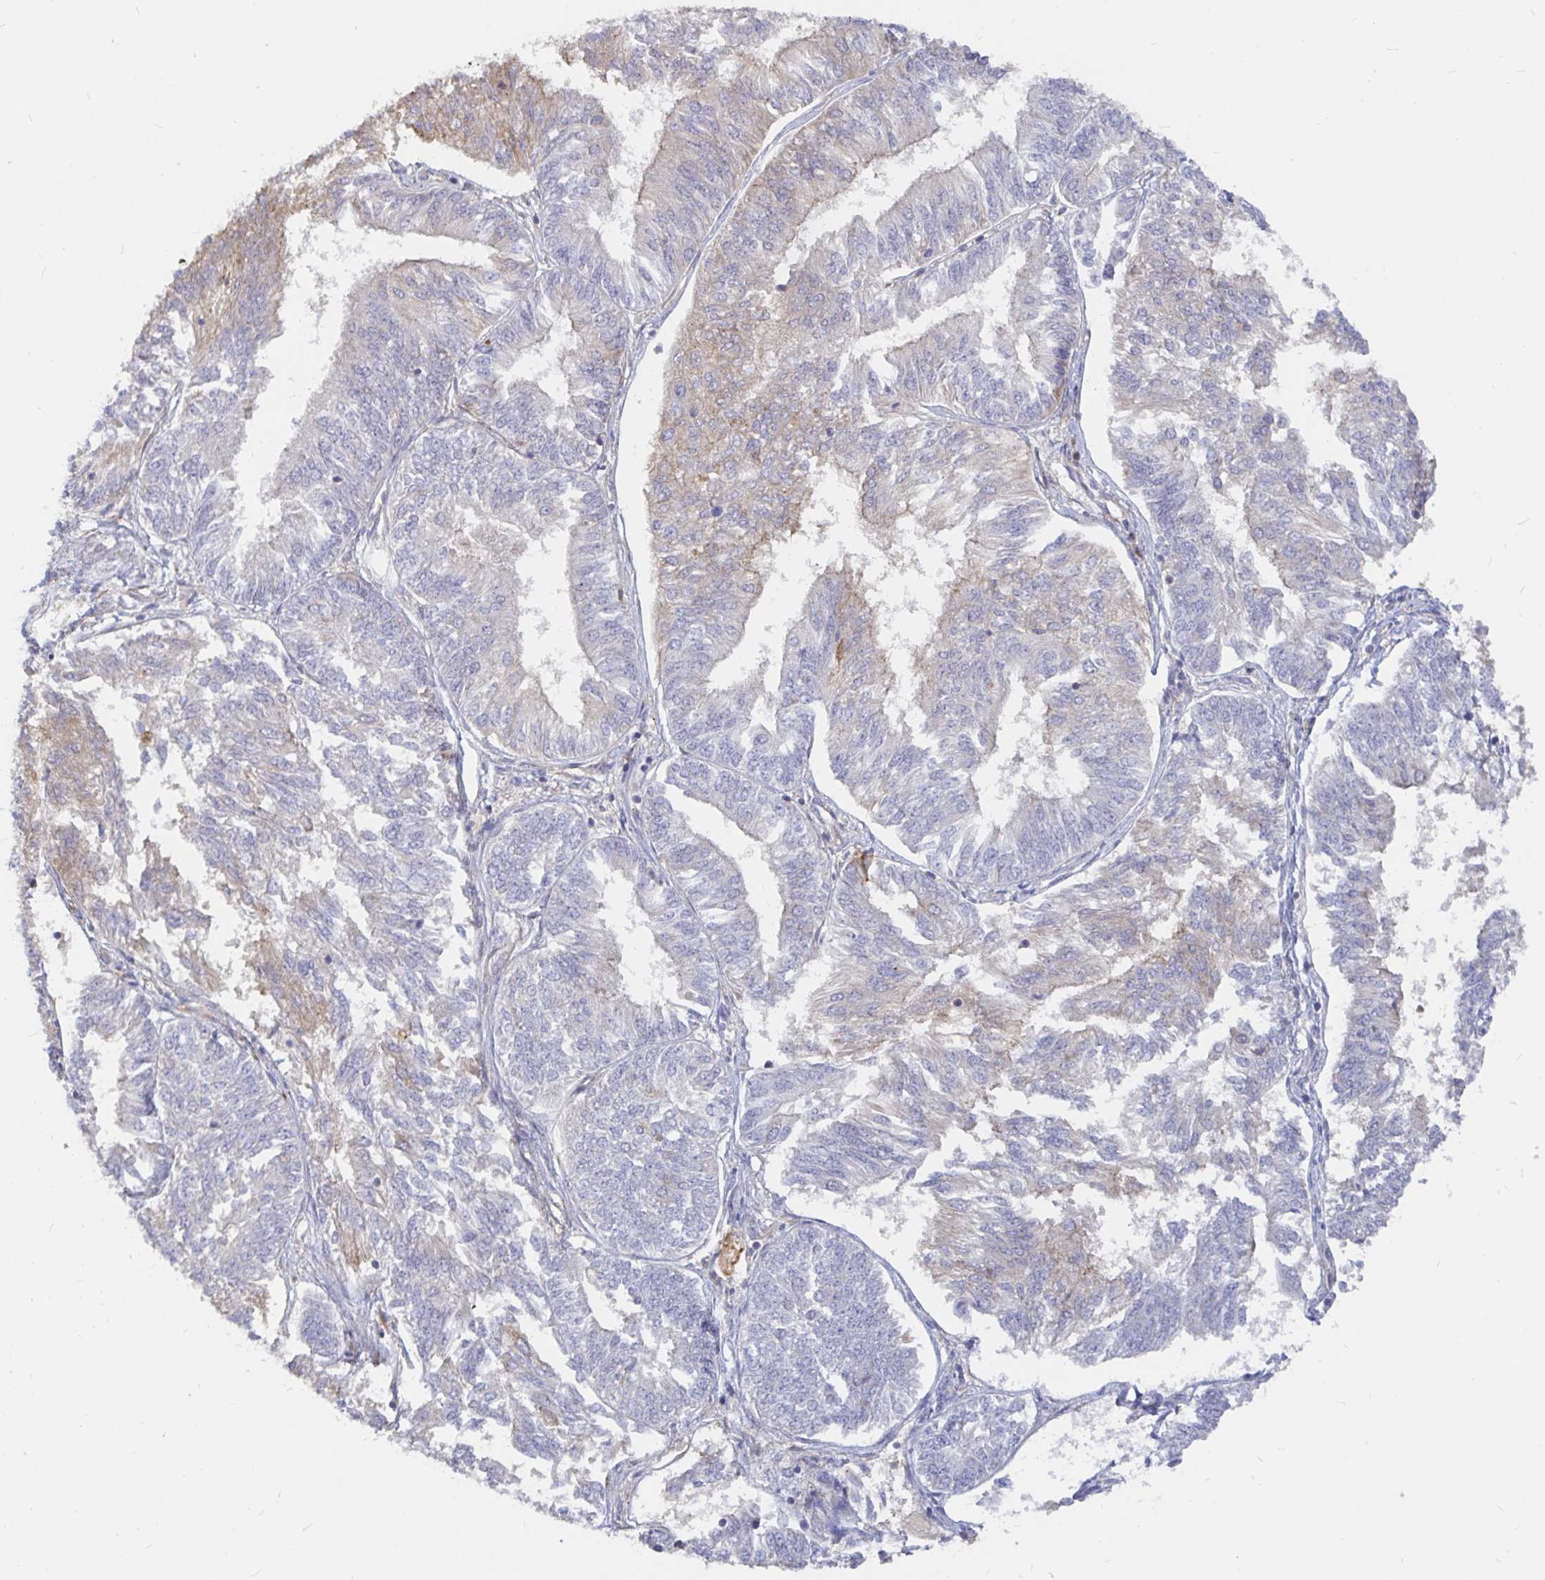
{"staining": {"intensity": "weak", "quantity": "<25%", "location": "cytoplasmic/membranous"}, "tissue": "endometrial cancer", "cell_type": "Tumor cells", "image_type": "cancer", "snomed": [{"axis": "morphology", "description": "Adenocarcinoma, NOS"}, {"axis": "topography", "description": "Endometrium"}], "caption": "Tumor cells show no significant protein positivity in adenocarcinoma (endometrial).", "gene": "KCTD19", "patient": {"sex": "female", "age": 58}}